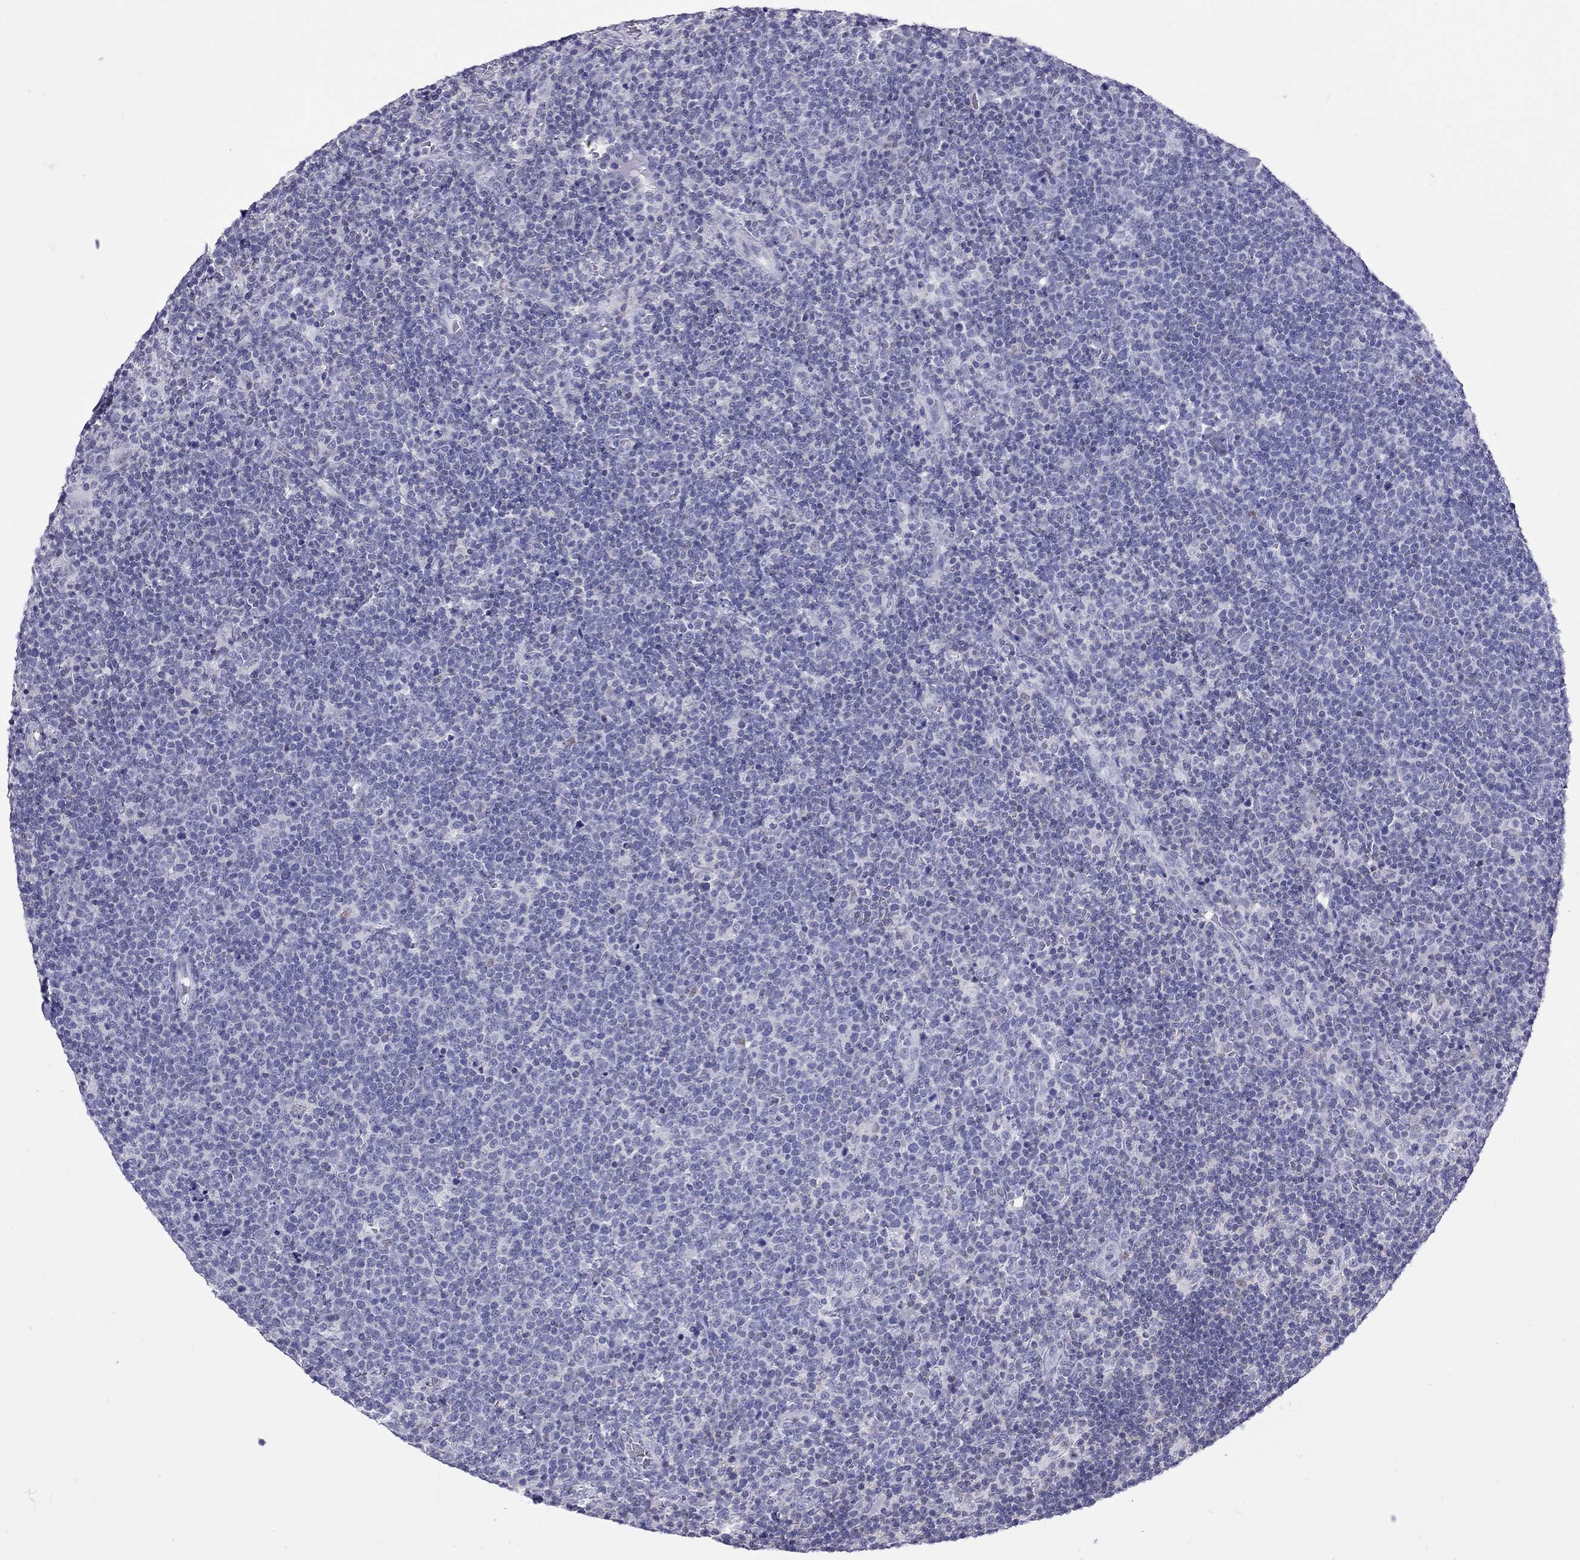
{"staining": {"intensity": "negative", "quantity": "none", "location": "none"}, "tissue": "lymphoma", "cell_type": "Tumor cells", "image_type": "cancer", "snomed": [{"axis": "morphology", "description": "Malignant lymphoma, non-Hodgkin's type, High grade"}, {"axis": "topography", "description": "Lymph node"}], "caption": "Tumor cells show no significant positivity in lymphoma.", "gene": "STAG3", "patient": {"sex": "male", "age": 61}}